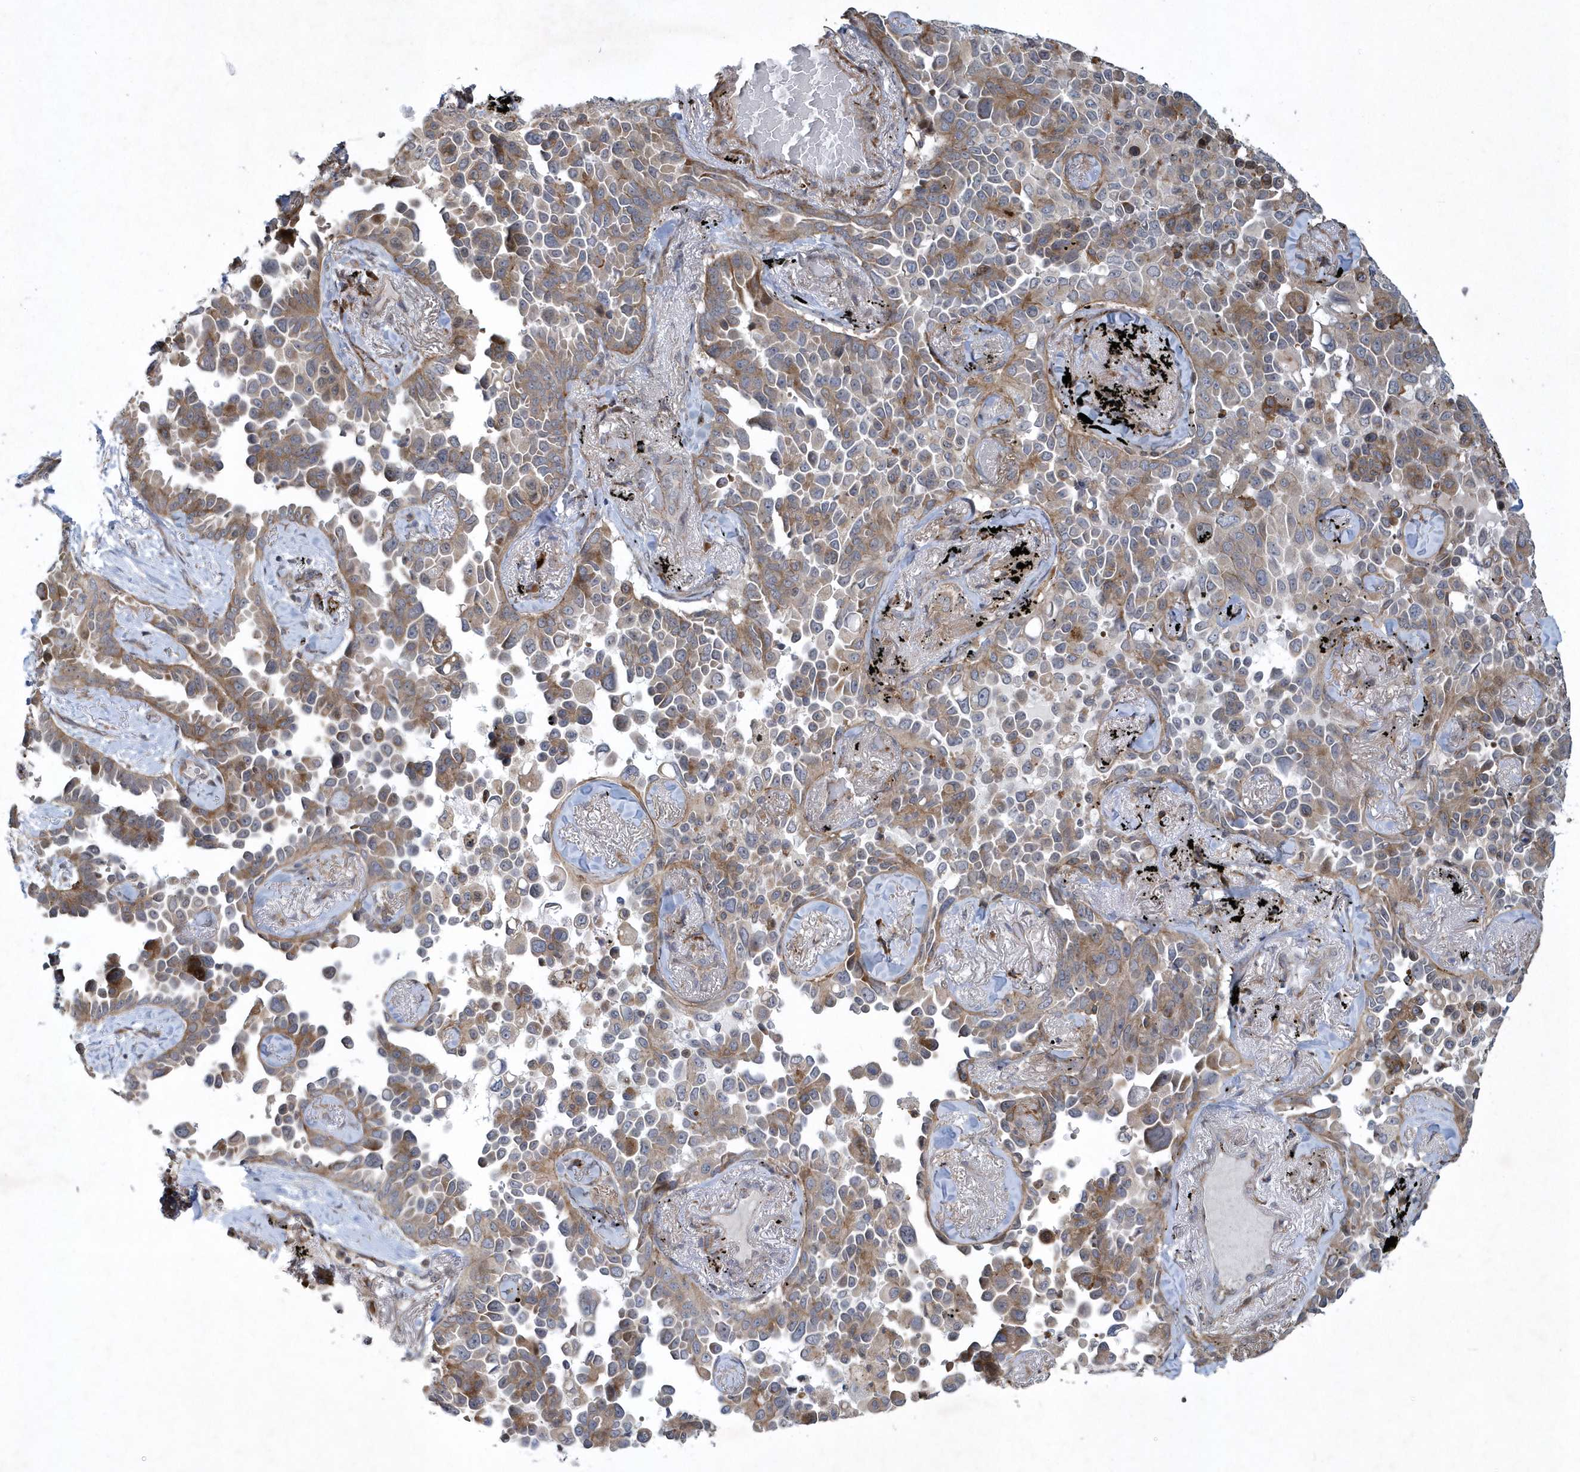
{"staining": {"intensity": "moderate", "quantity": "25%-75%", "location": "cytoplasmic/membranous"}, "tissue": "lung cancer", "cell_type": "Tumor cells", "image_type": "cancer", "snomed": [{"axis": "morphology", "description": "Adenocarcinoma, NOS"}, {"axis": "topography", "description": "Lung"}], "caption": "Moderate cytoplasmic/membranous expression for a protein is identified in about 25%-75% of tumor cells of lung cancer using IHC.", "gene": "N4BP2", "patient": {"sex": "female", "age": 67}}